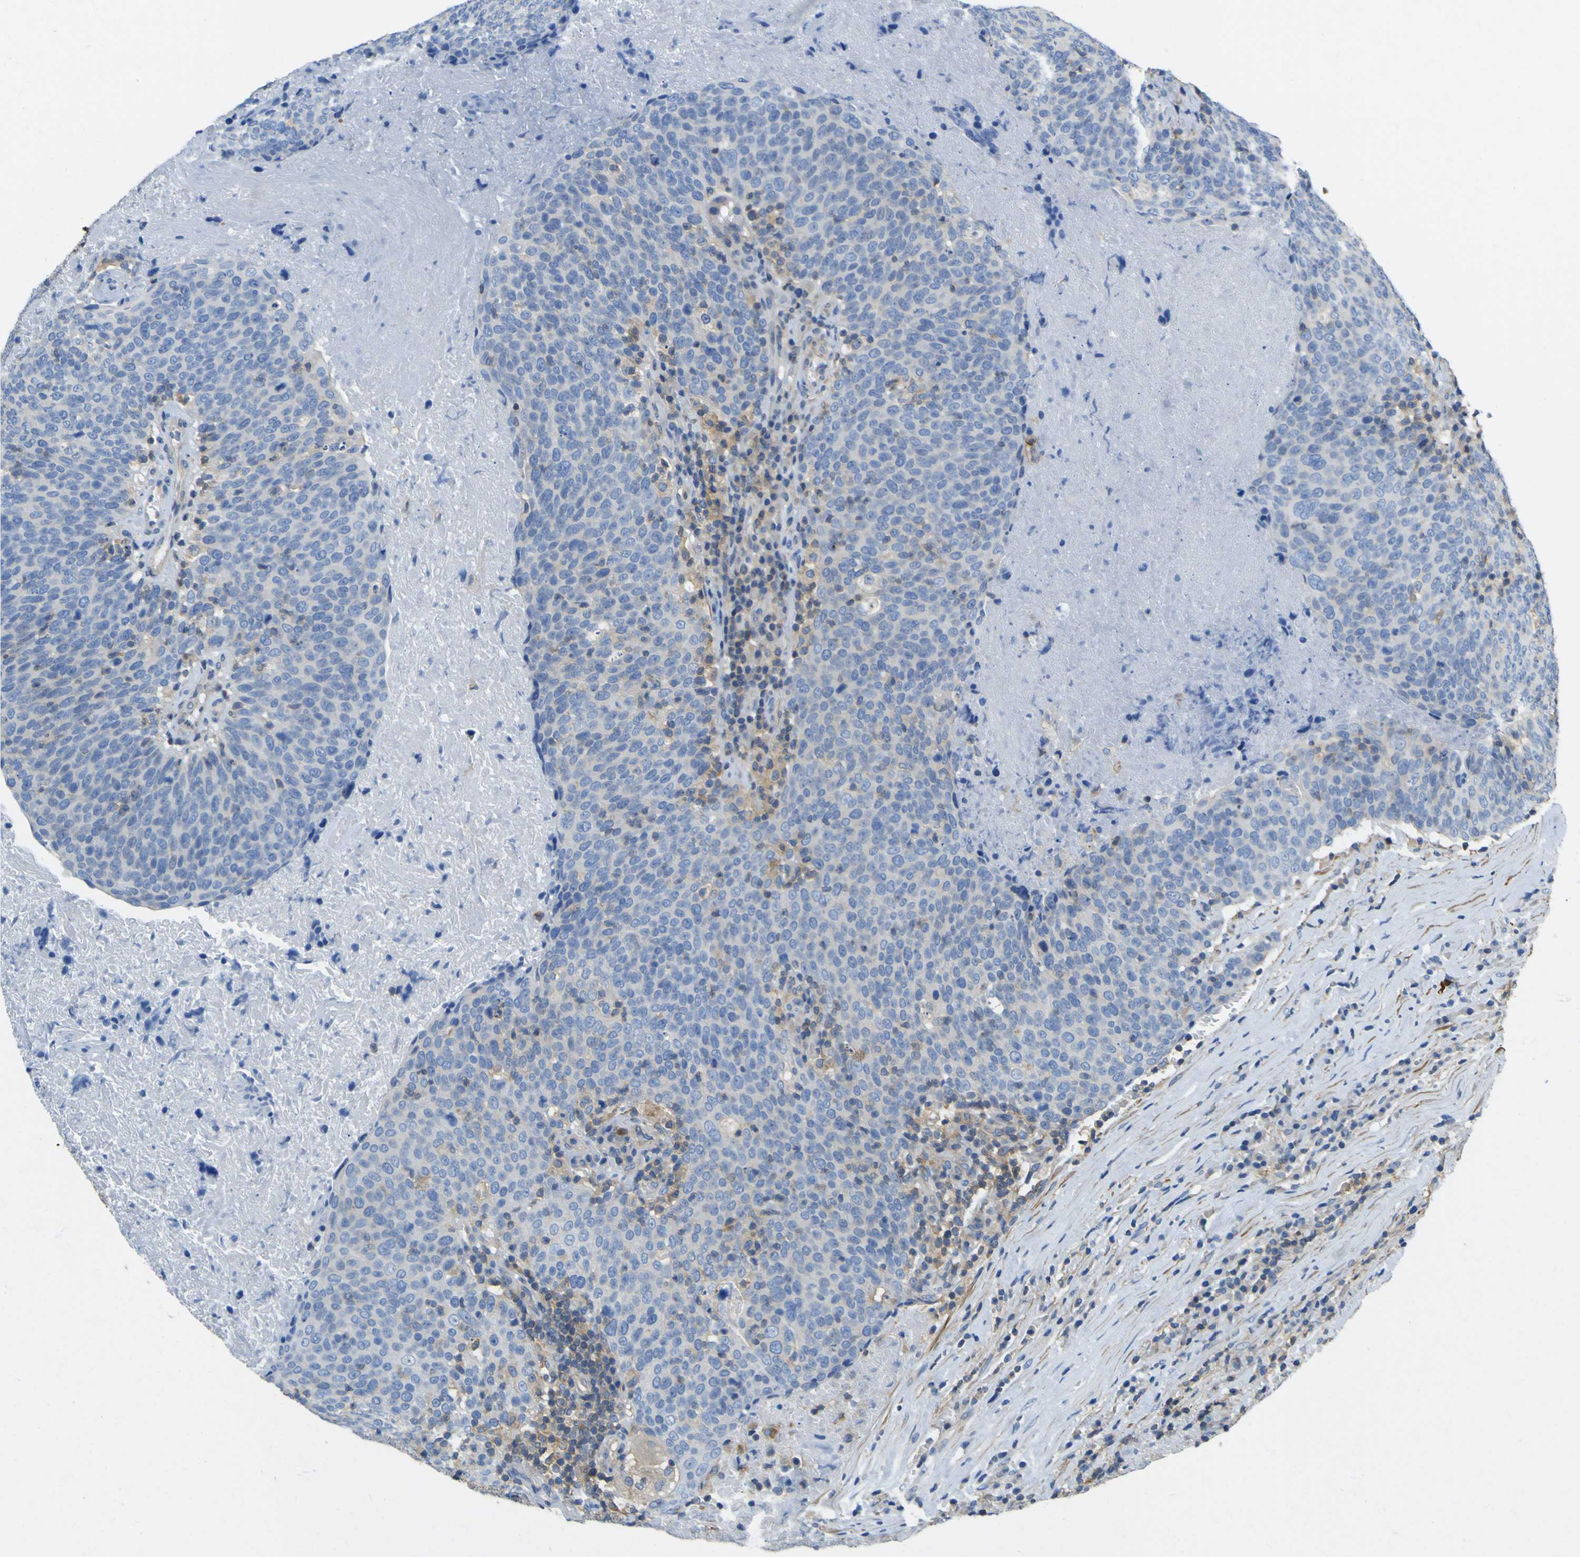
{"staining": {"intensity": "weak", "quantity": "<25%", "location": "cytoplasmic/membranous"}, "tissue": "head and neck cancer", "cell_type": "Tumor cells", "image_type": "cancer", "snomed": [{"axis": "morphology", "description": "Squamous cell carcinoma, NOS"}, {"axis": "morphology", "description": "Squamous cell carcinoma, metastatic, NOS"}, {"axis": "topography", "description": "Lymph node"}, {"axis": "topography", "description": "Head-Neck"}], "caption": "Immunohistochemistry (IHC) micrograph of neoplastic tissue: human metastatic squamous cell carcinoma (head and neck) stained with DAB (3,3'-diaminobenzidine) reveals no significant protein staining in tumor cells.", "gene": "OGN", "patient": {"sex": "male", "age": 62}}